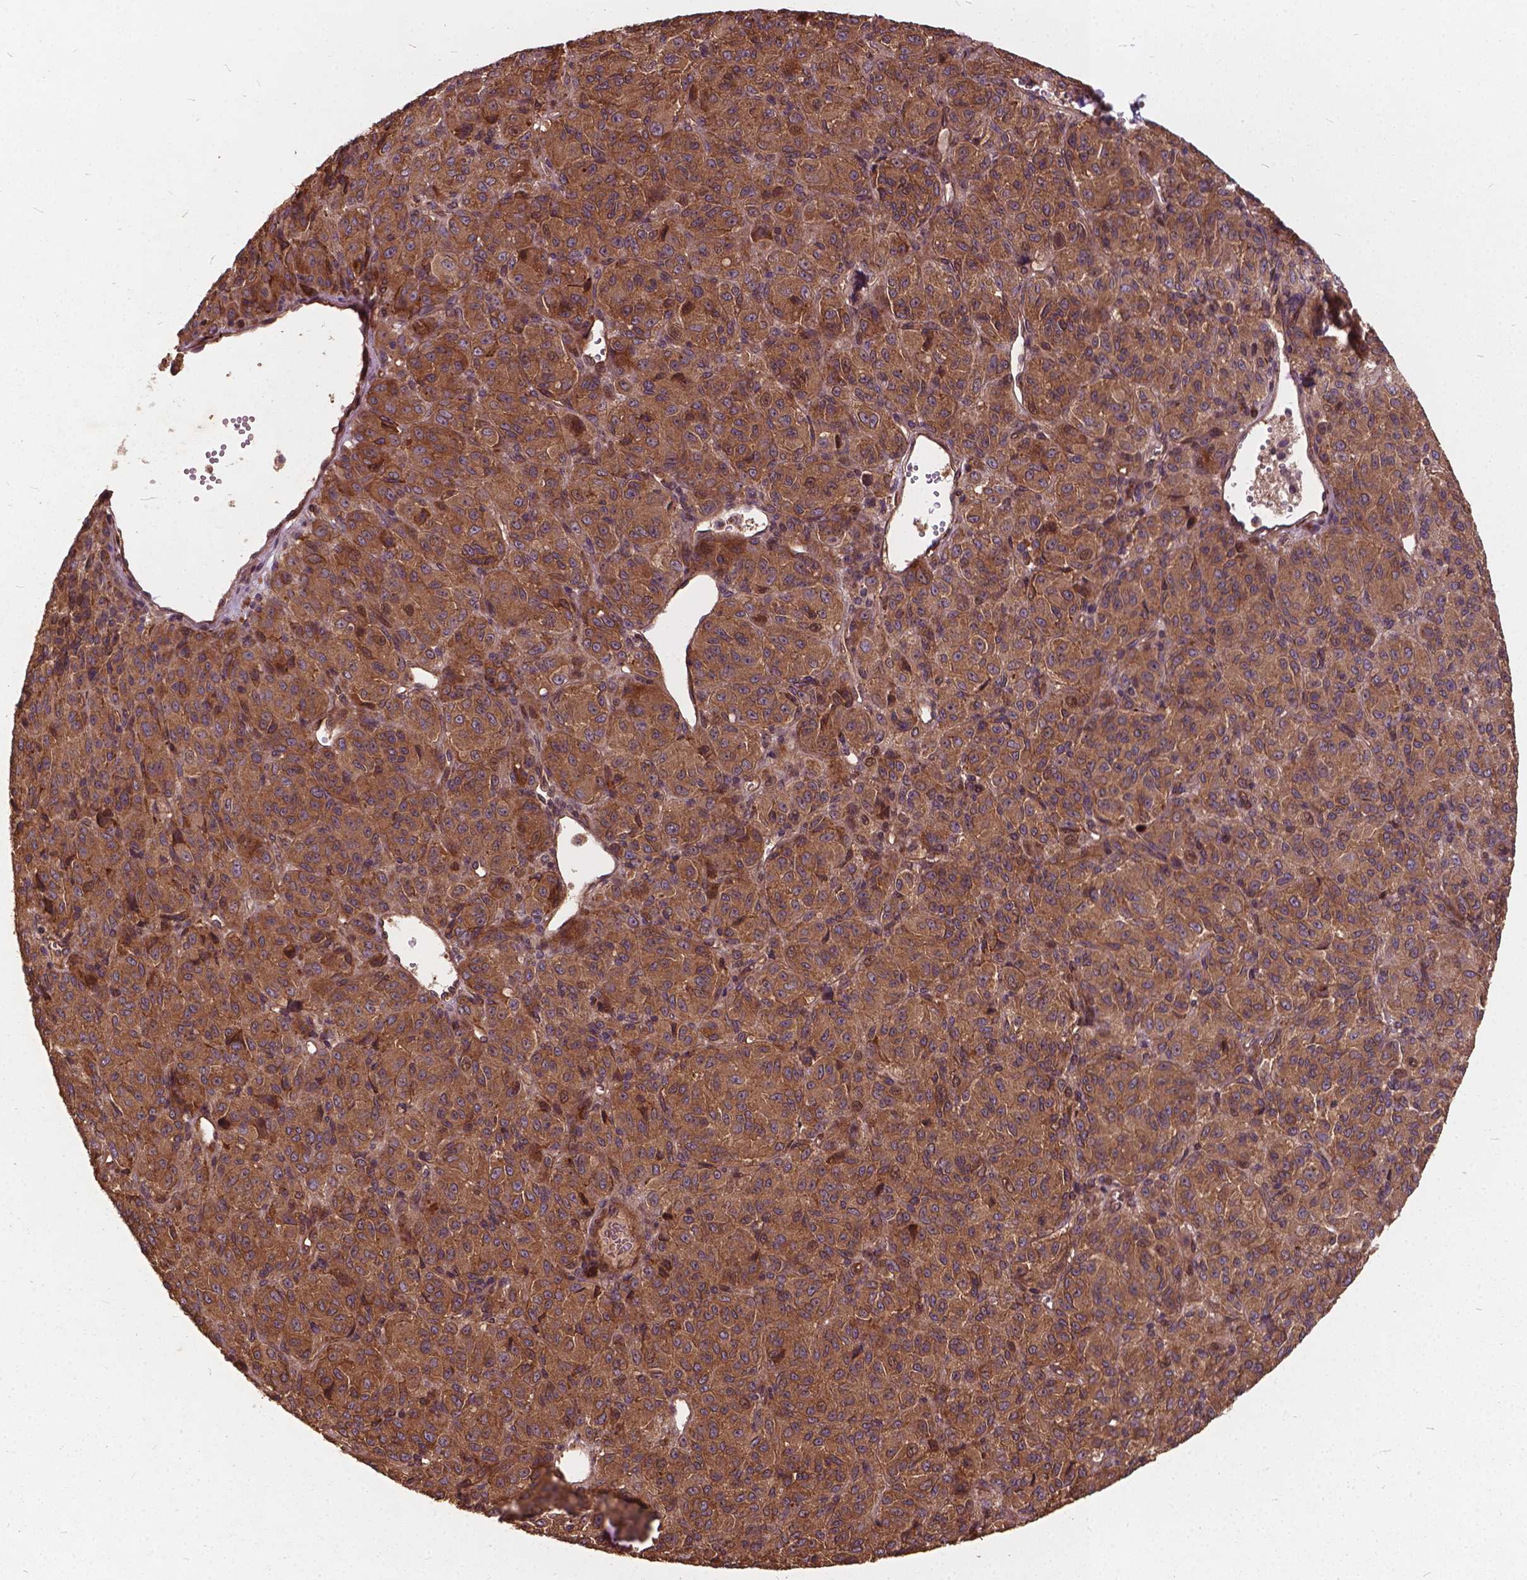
{"staining": {"intensity": "moderate", "quantity": ">75%", "location": "cytoplasmic/membranous"}, "tissue": "melanoma", "cell_type": "Tumor cells", "image_type": "cancer", "snomed": [{"axis": "morphology", "description": "Malignant melanoma, Metastatic site"}, {"axis": "topography", "description": "Brain"}], "caption": "Immunohistochemical staining of human melanoma exhibits medium levels of moderate cytoplasmic/membranous positivity in approximately >75% of tumor cells.", "gene": "UBXN2A", "patient": {"sex": "female", "age": 56}}